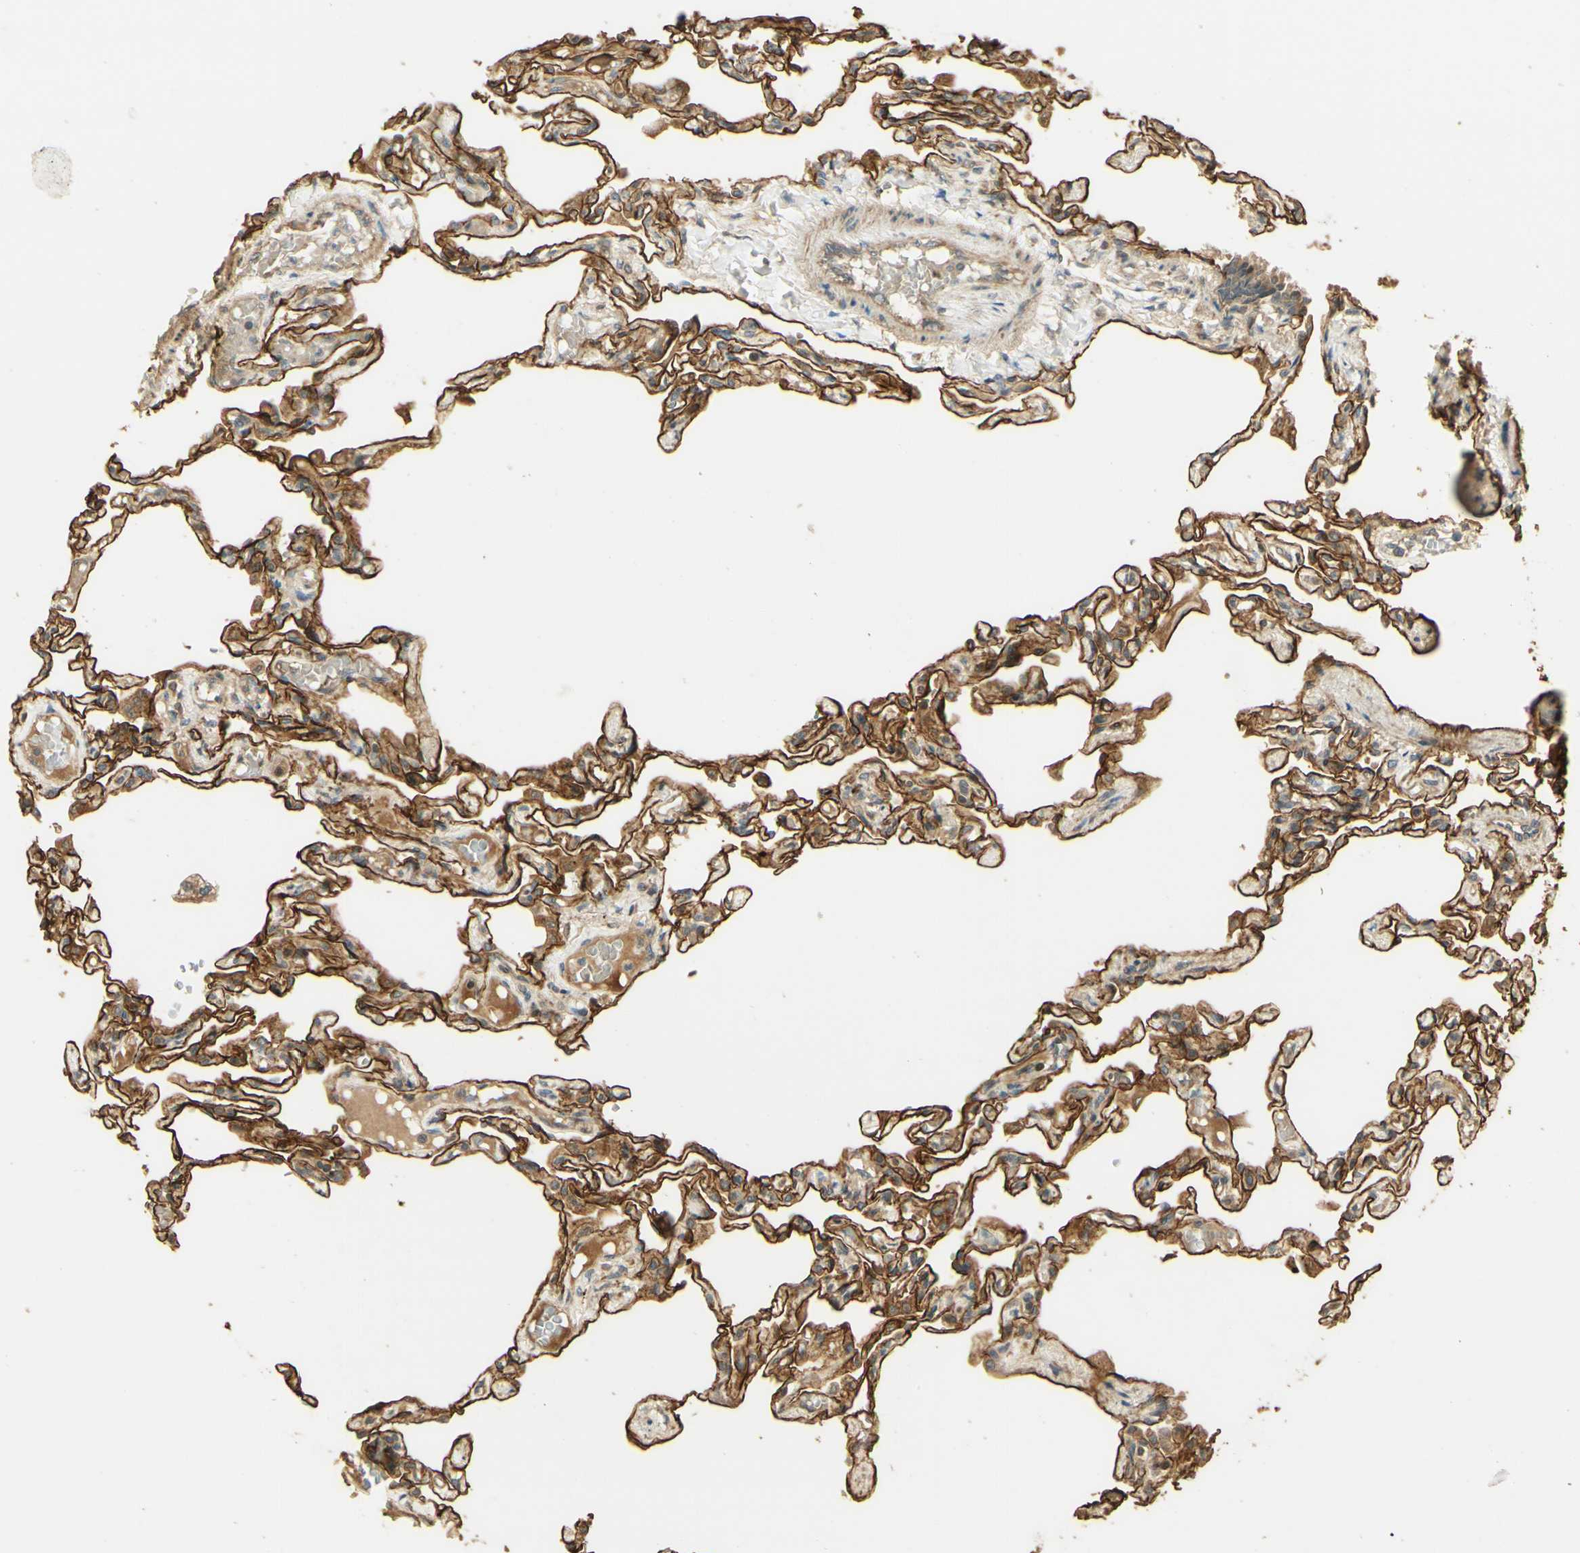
{"staining": {"intensity": "strong", "quantity": ">75%", "location": "cytoplasmic/membranous"}, "tissue": "lung", "cell_type": "Alveolar cells", "image_type": "normal", "snomed": [{"axis": "morphology", "description": "Normal tissue, NOS"}, {"axis": "topography", "description": "Lung"}], "caption": "Lung stained with immunohistochemistry (IHC) demonstrates strong cytoplasmic/membranous expression in approximately >75% of alveolar cells.", "gene": "AGER", "patient": {"sex": "male", "age": 21}}